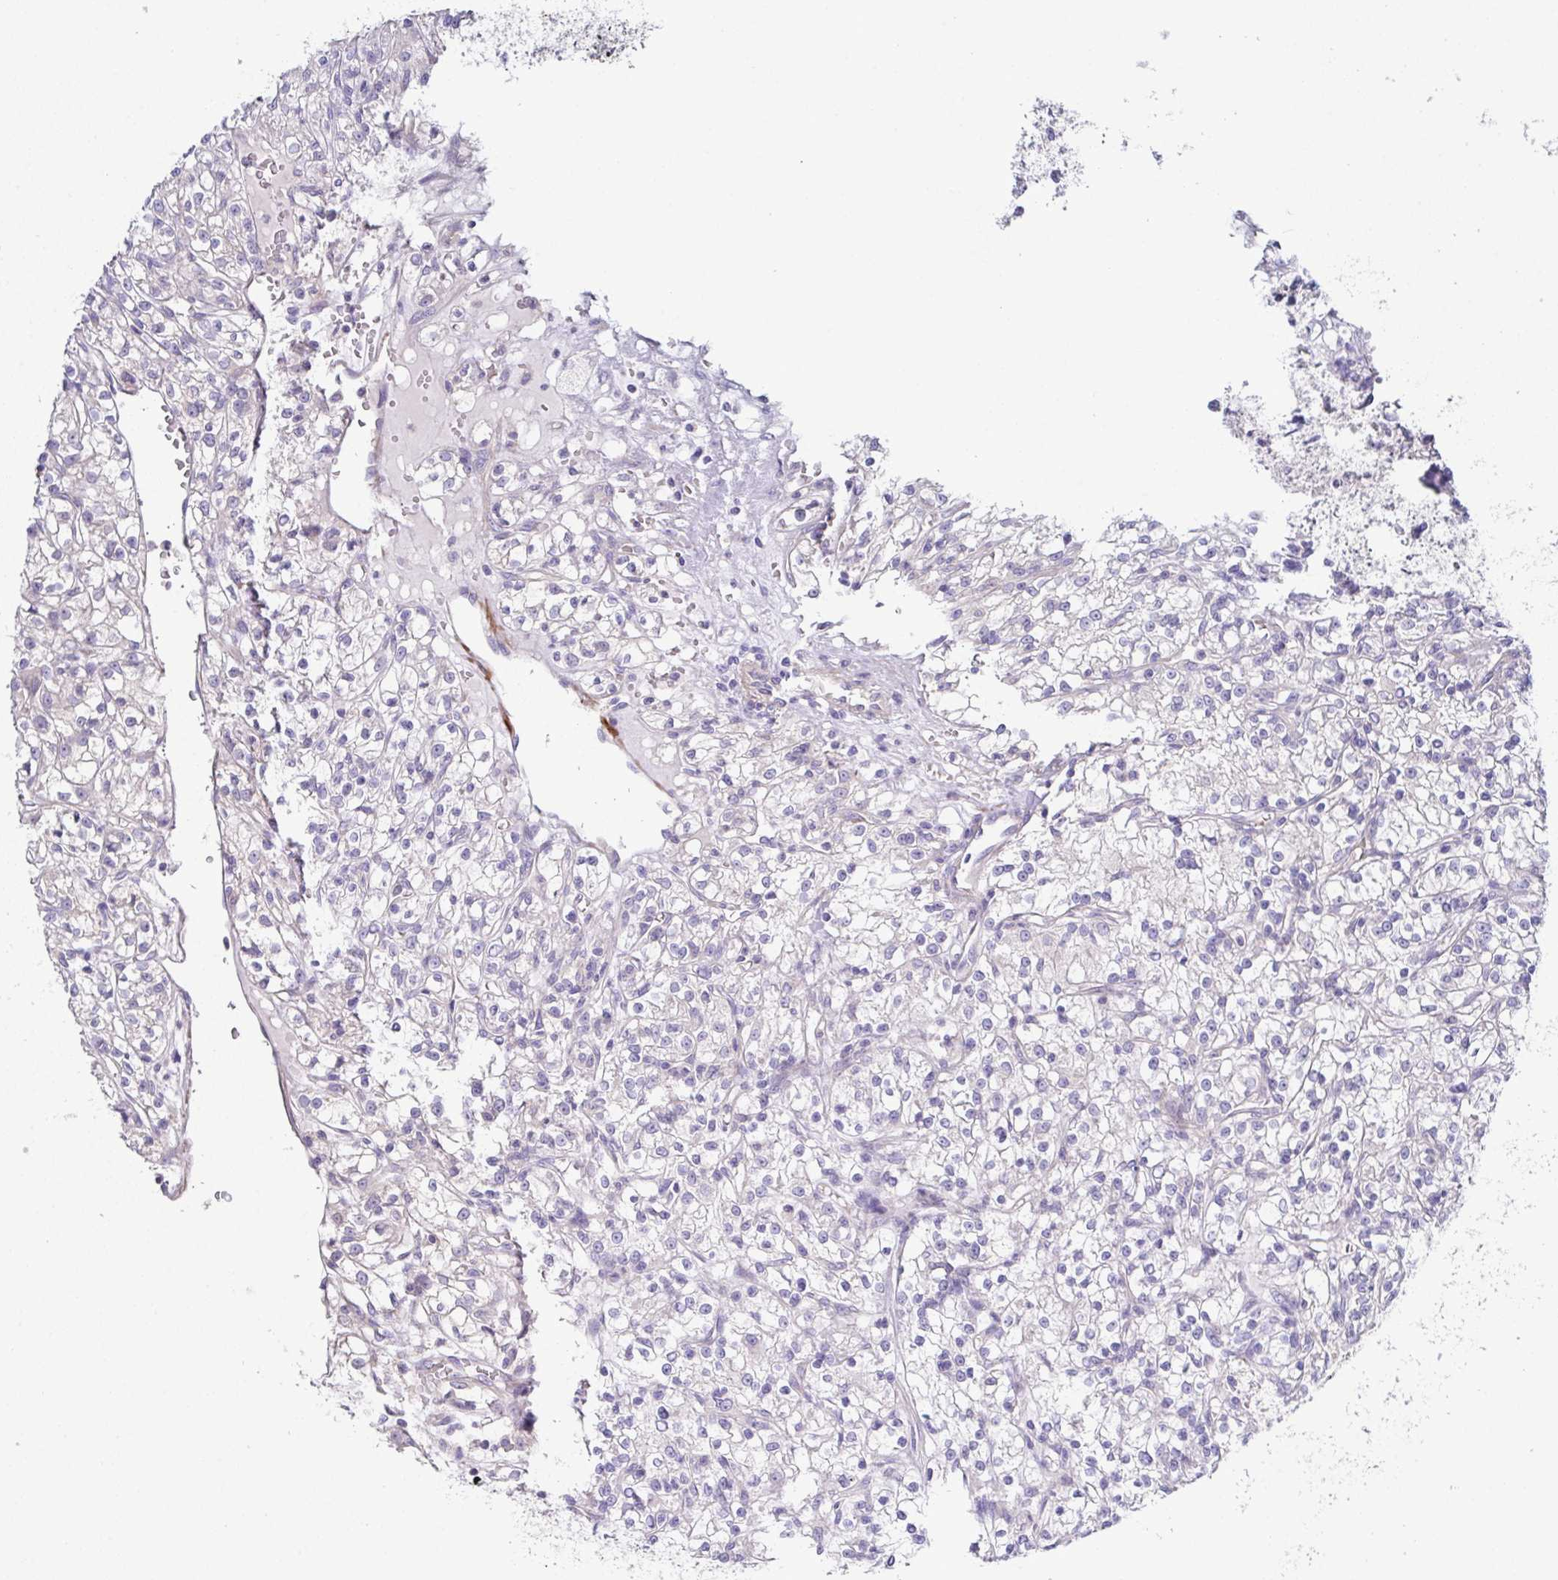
{"staining": {"intensity": "negative", "quantity": "none", "location": "none"}, "tissue": "renal cancer", "cell_type": "Tumor cells", "image_type": "cancer", "snomed": [{"axis": "morphology", "description": "Adenocarcinoma, NOS"}, {"axis": "topography", "description": "Kidney"}], "caption": "A high-resolution histopathology image shows immunohistochemistry (IHC) staining of renal adenocarcinoma, which shows no significant staining in tumor cells.", "gene": "CFAP97D1", "patient": {"sex": "female", "age": 59}}